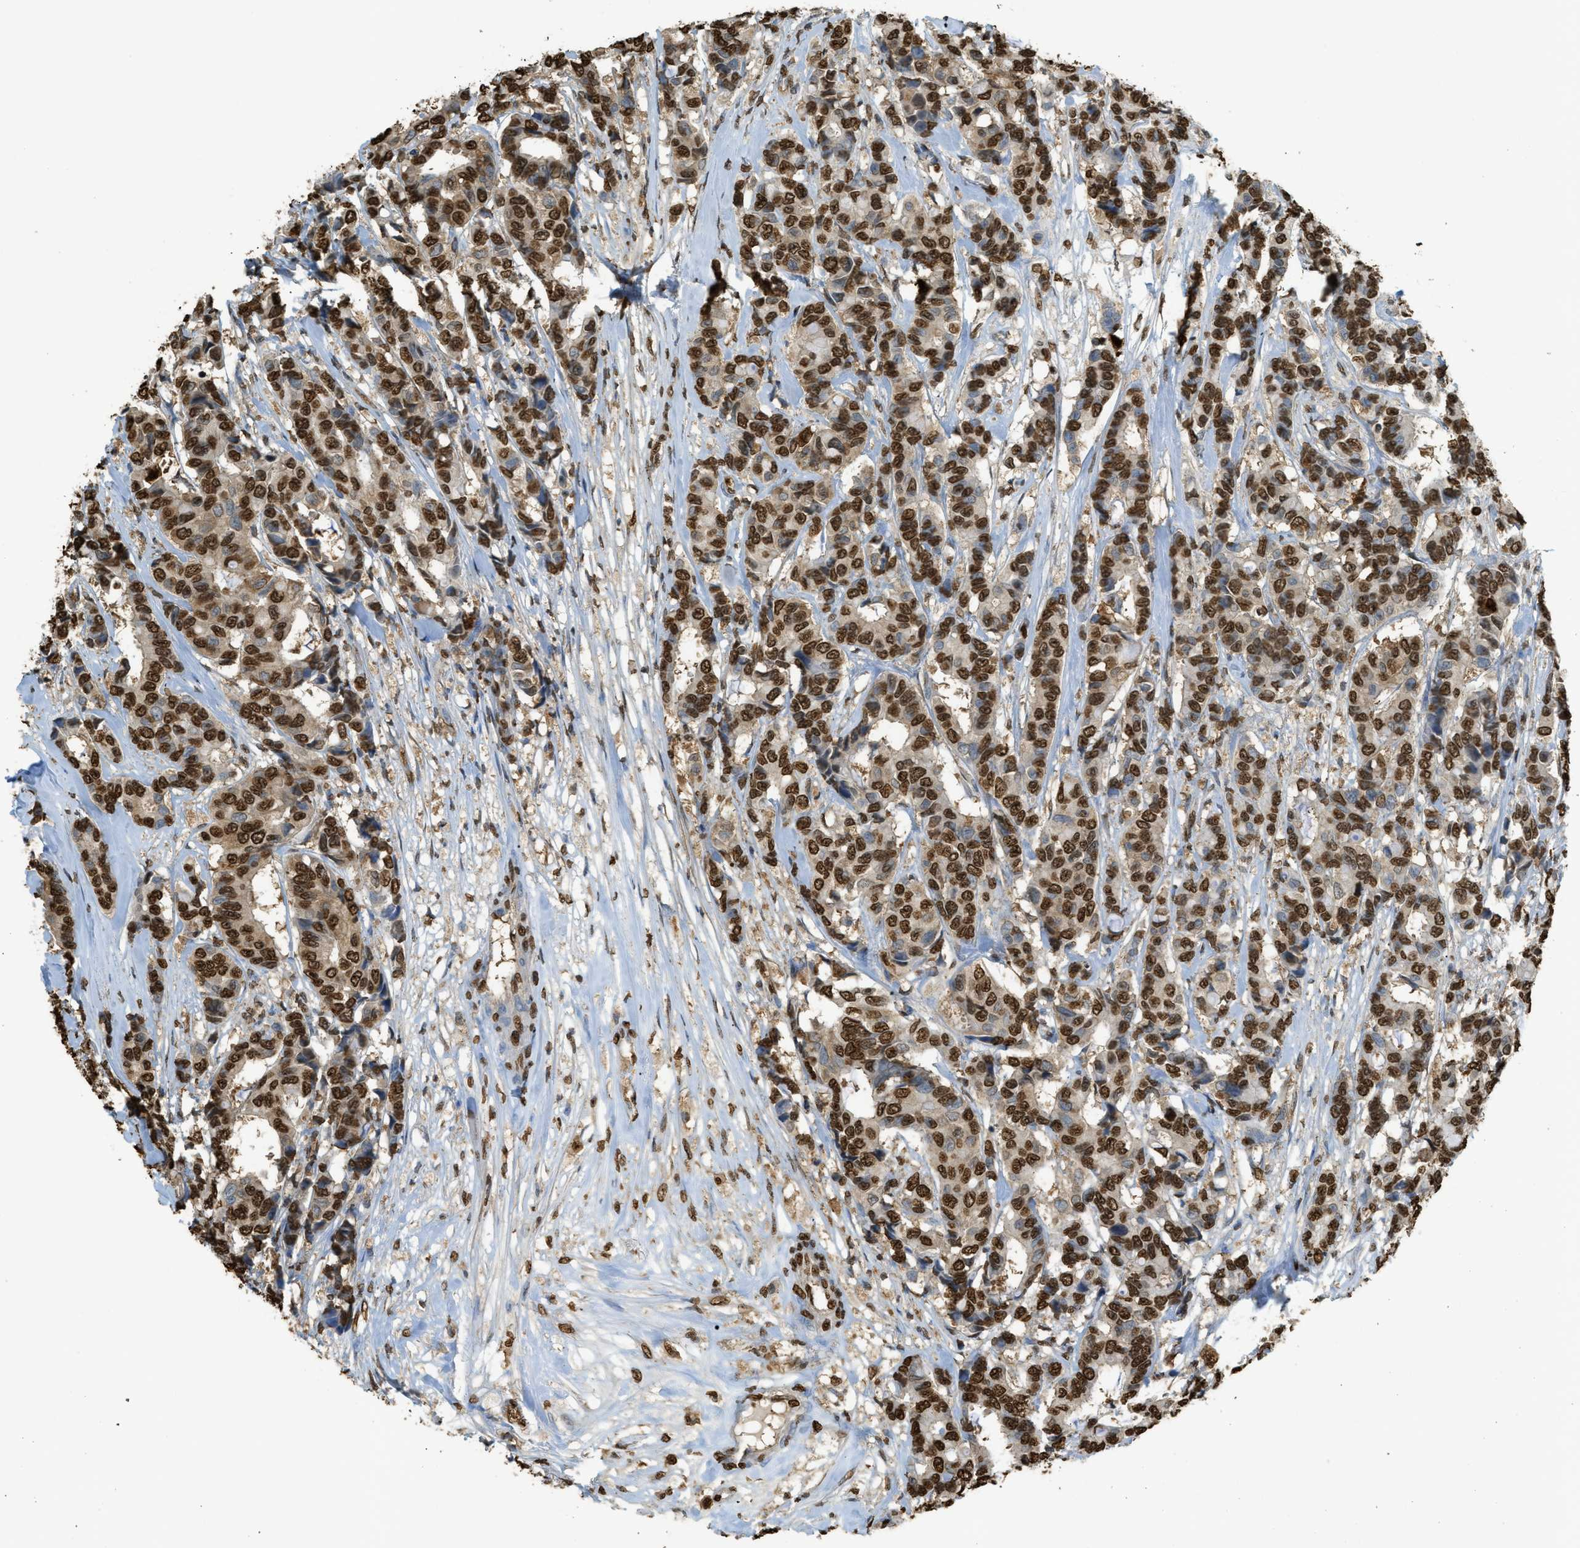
{"staining": {"intensity": "strong", "quantity": ">75%", "location": "nuclear"}, "tissue": "breast cancer", "cell_type": "Tumor cells", "image_type": "cancer", "snomed": [{"axis": "morphology", "description": "Duct carcinoma"}, {"axis": "topography", "description": "Breast"}], "caption": "Immunohistochemistry image of breast infiltrating ductal carcinoma stained for a protein (brown), which displays high levels of strong nuclear expression in approximately >75% of tumor cells.", "gene": "NR5A2", "patient": {"sex": "female", "age": 87}}